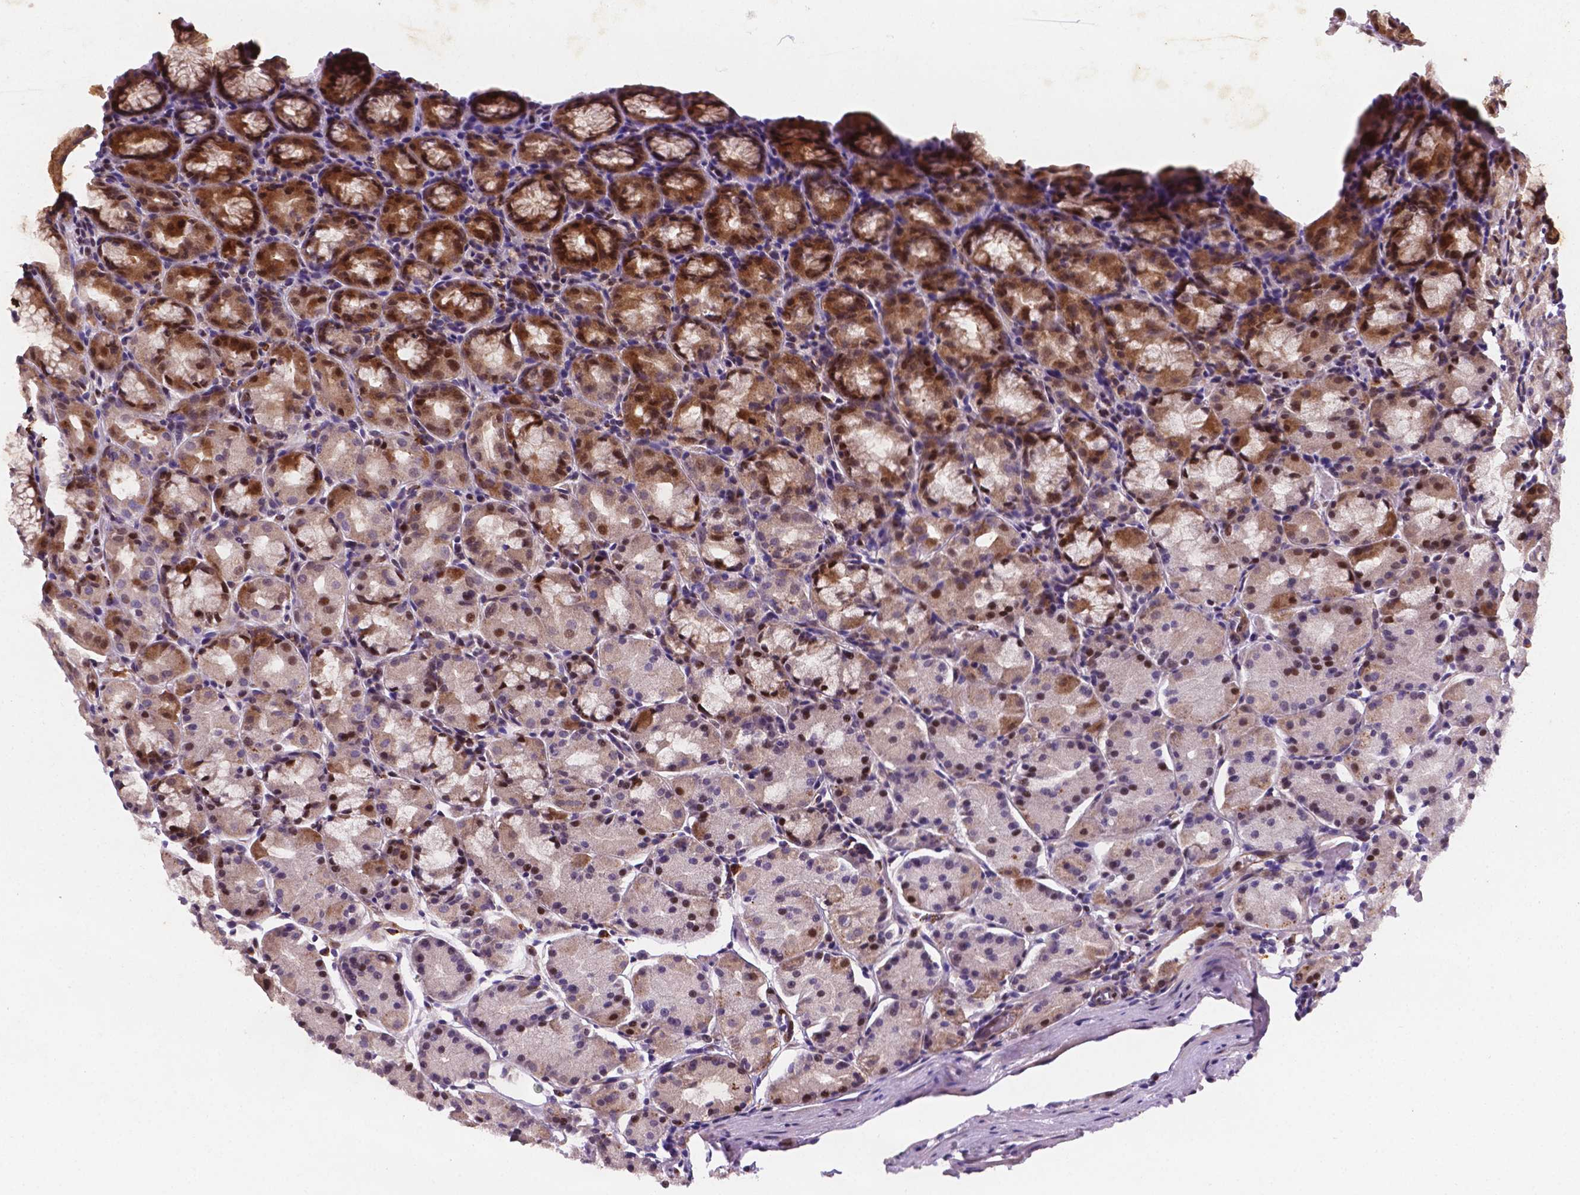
{"staining": {"intensity": "strong", "quantity": "25%-75%", "location": "cytoplasmic/membranous,nuclear"}, "tissue": "stomach", "cell_type": "Glandular cells", "image_type": "normal", "snomed": [{"axis": "morphology", "description": "Normal tissue, NOS"}, {"axis": "topography", "description": "Stomach, upper"}], "caption": "Immunohistochemical staining of normal human stomach reveals high levels of strong cytoplasmic/membranous,nuclear staining in about 25%-75% of glandular cells.", "gene": "TM4SF20", "patient": {"sex": "male", "age": 47}}